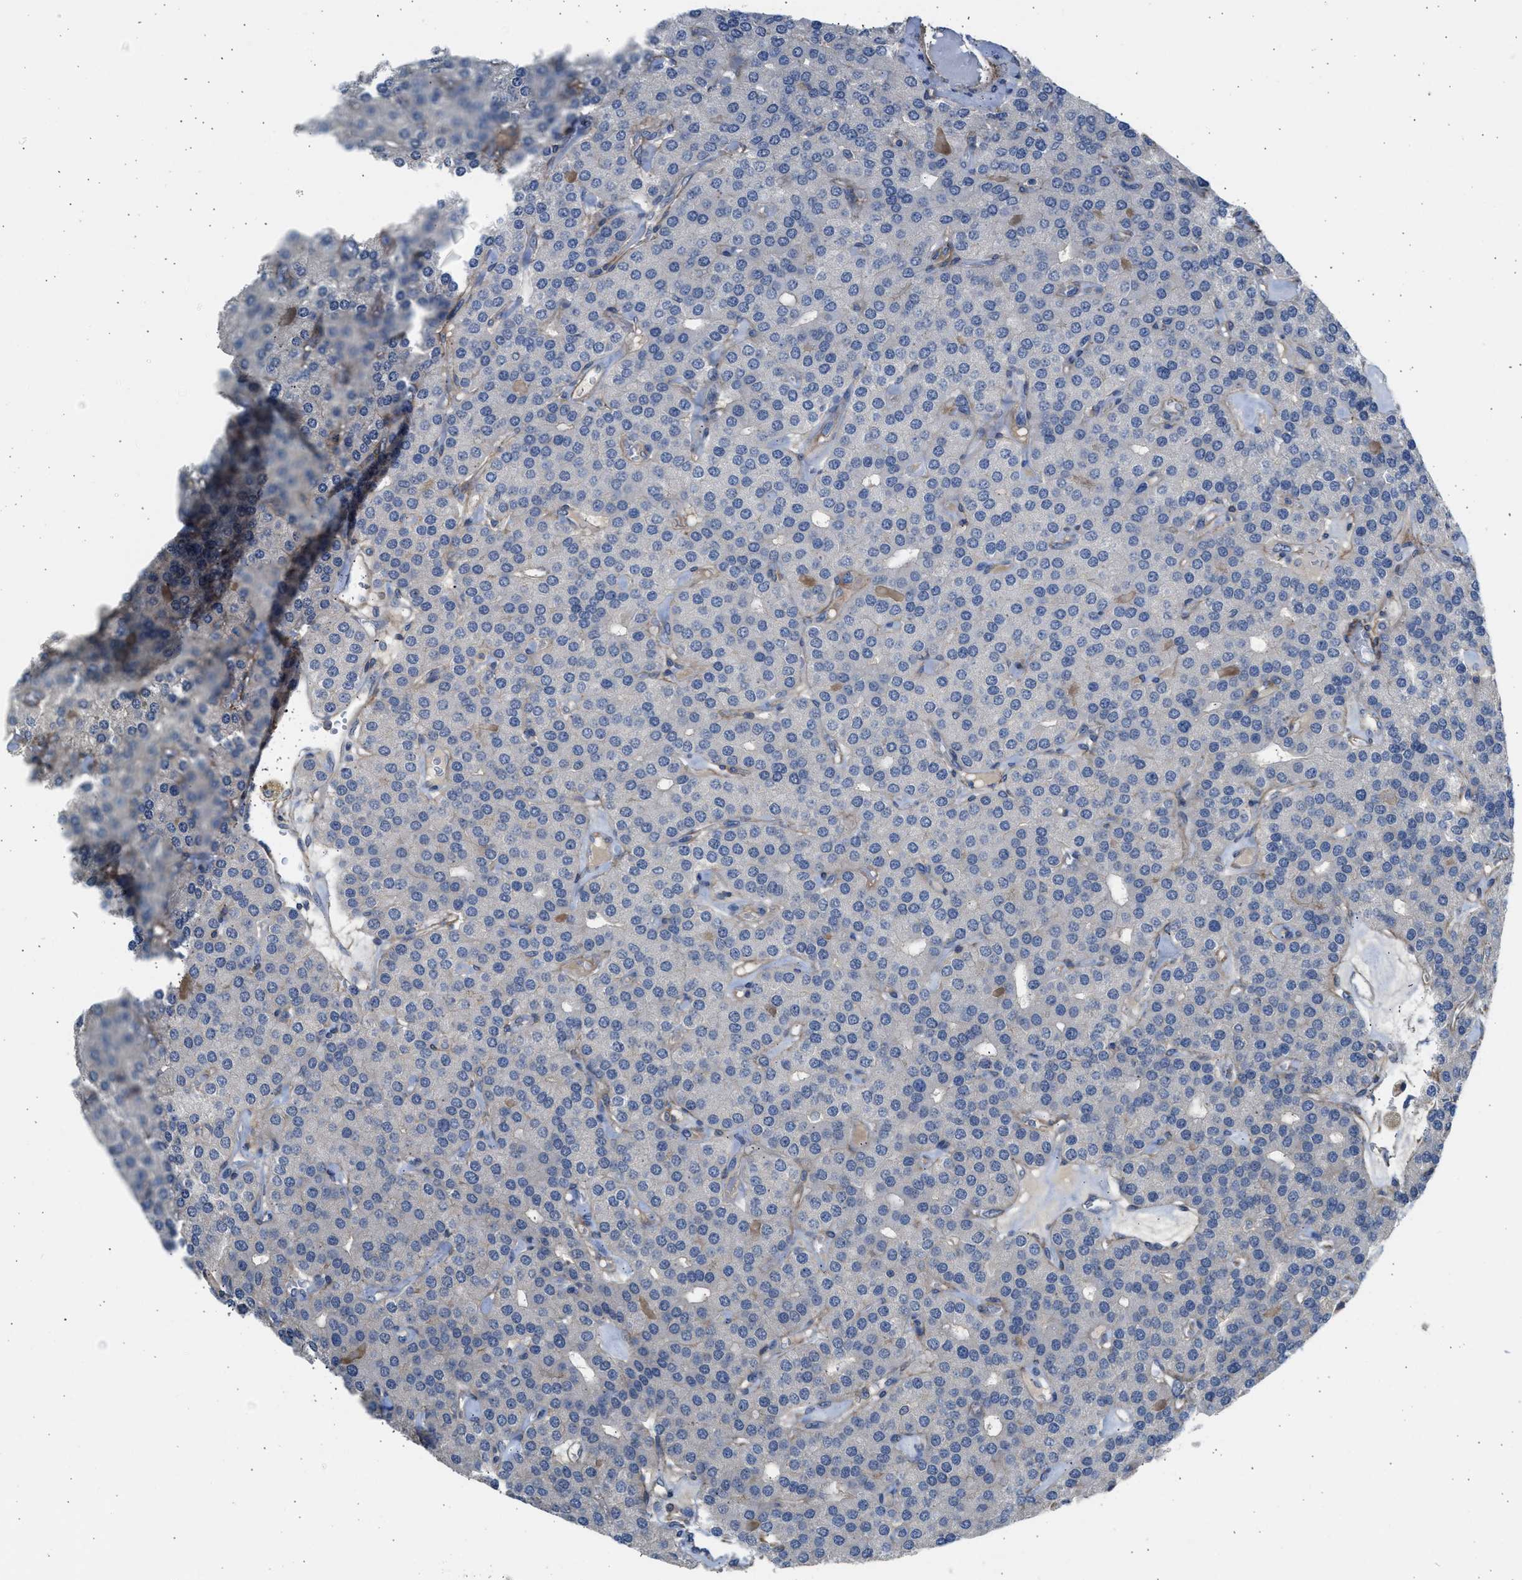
{"staining": {"intensity": "negative", "quantity": "none", "location": "none"}, "tissue": "parathyroid gland", "cell_type": "Glandular cells", "image_type": "normal", "snomed": [{"axis": "morphology", "description": "Normal tissue, NOS"}, {"axis": "morphology", "description": "Adenoma, NOS"}, {"axis": "topography", "description": "Parathyroid gland"}], "caption": "Immunohistochemistry (IHC) photomicrograph of benign parathyroid gland stained for a protein (brown), which exhibits no positivity in glandular cells. Brightfield microscopy of immunohistochemistry (IHC) stained with DAB (brown) and hematoxylin (blue), captured at high magnification.", "gene": "PCNX3", "patient": {"sex": "female", "age": 86}}